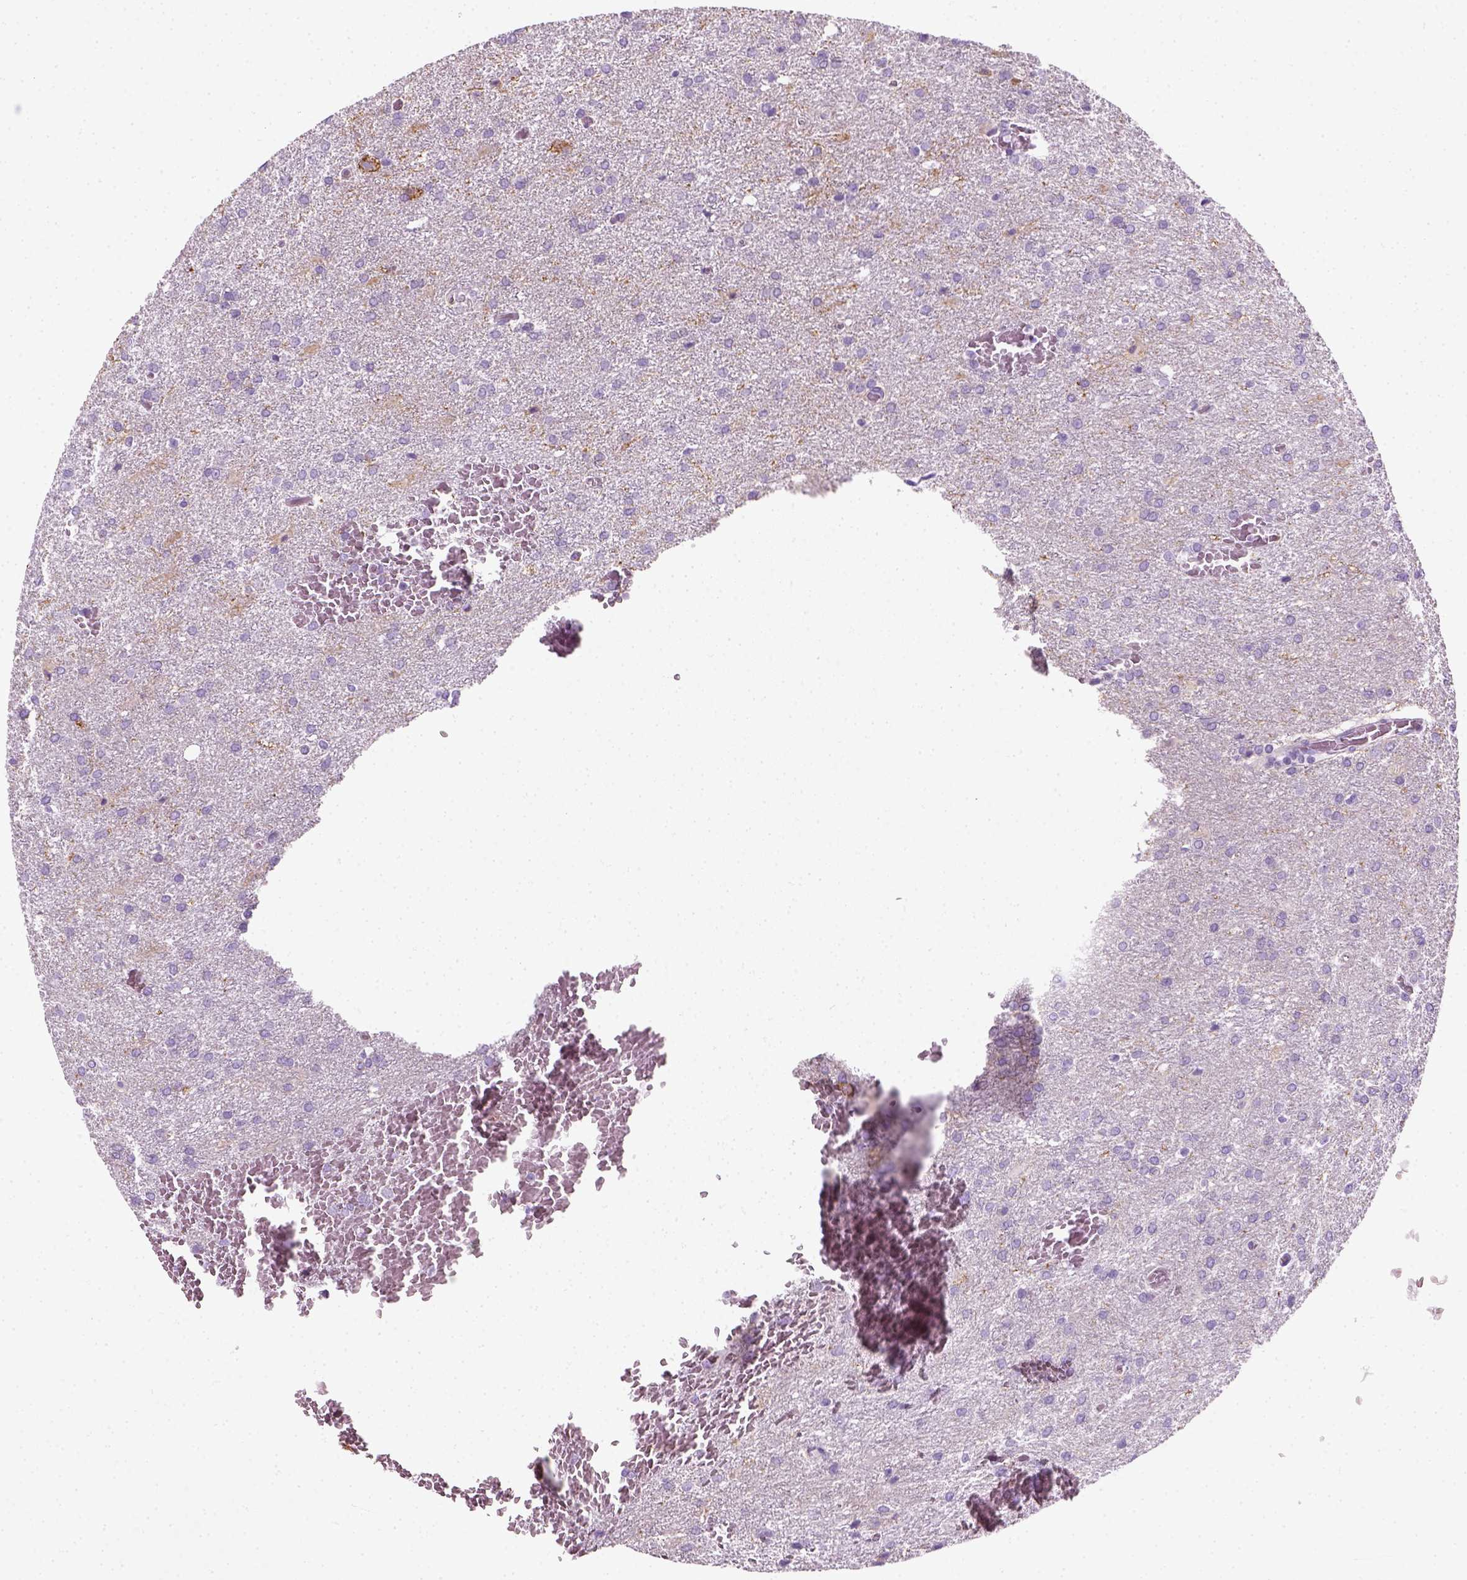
{"staining": {"intensity": "negative", "quantity": "none", "location": "none"}, "tissue": "glioma", "cell_type": "Tumor cells", "image_type": "cancer", "snomed": [{"axis": "morphology", "description": "Glioma, malignant, High grade"}, {"axis": "topography", "description": "Brain"}], "caption": "Immunohistochemical staining of human glioma shows no significant expression in tumor cells.", "gene": "SLC12A5", "patient": {"sex": "male", "age": 68}}